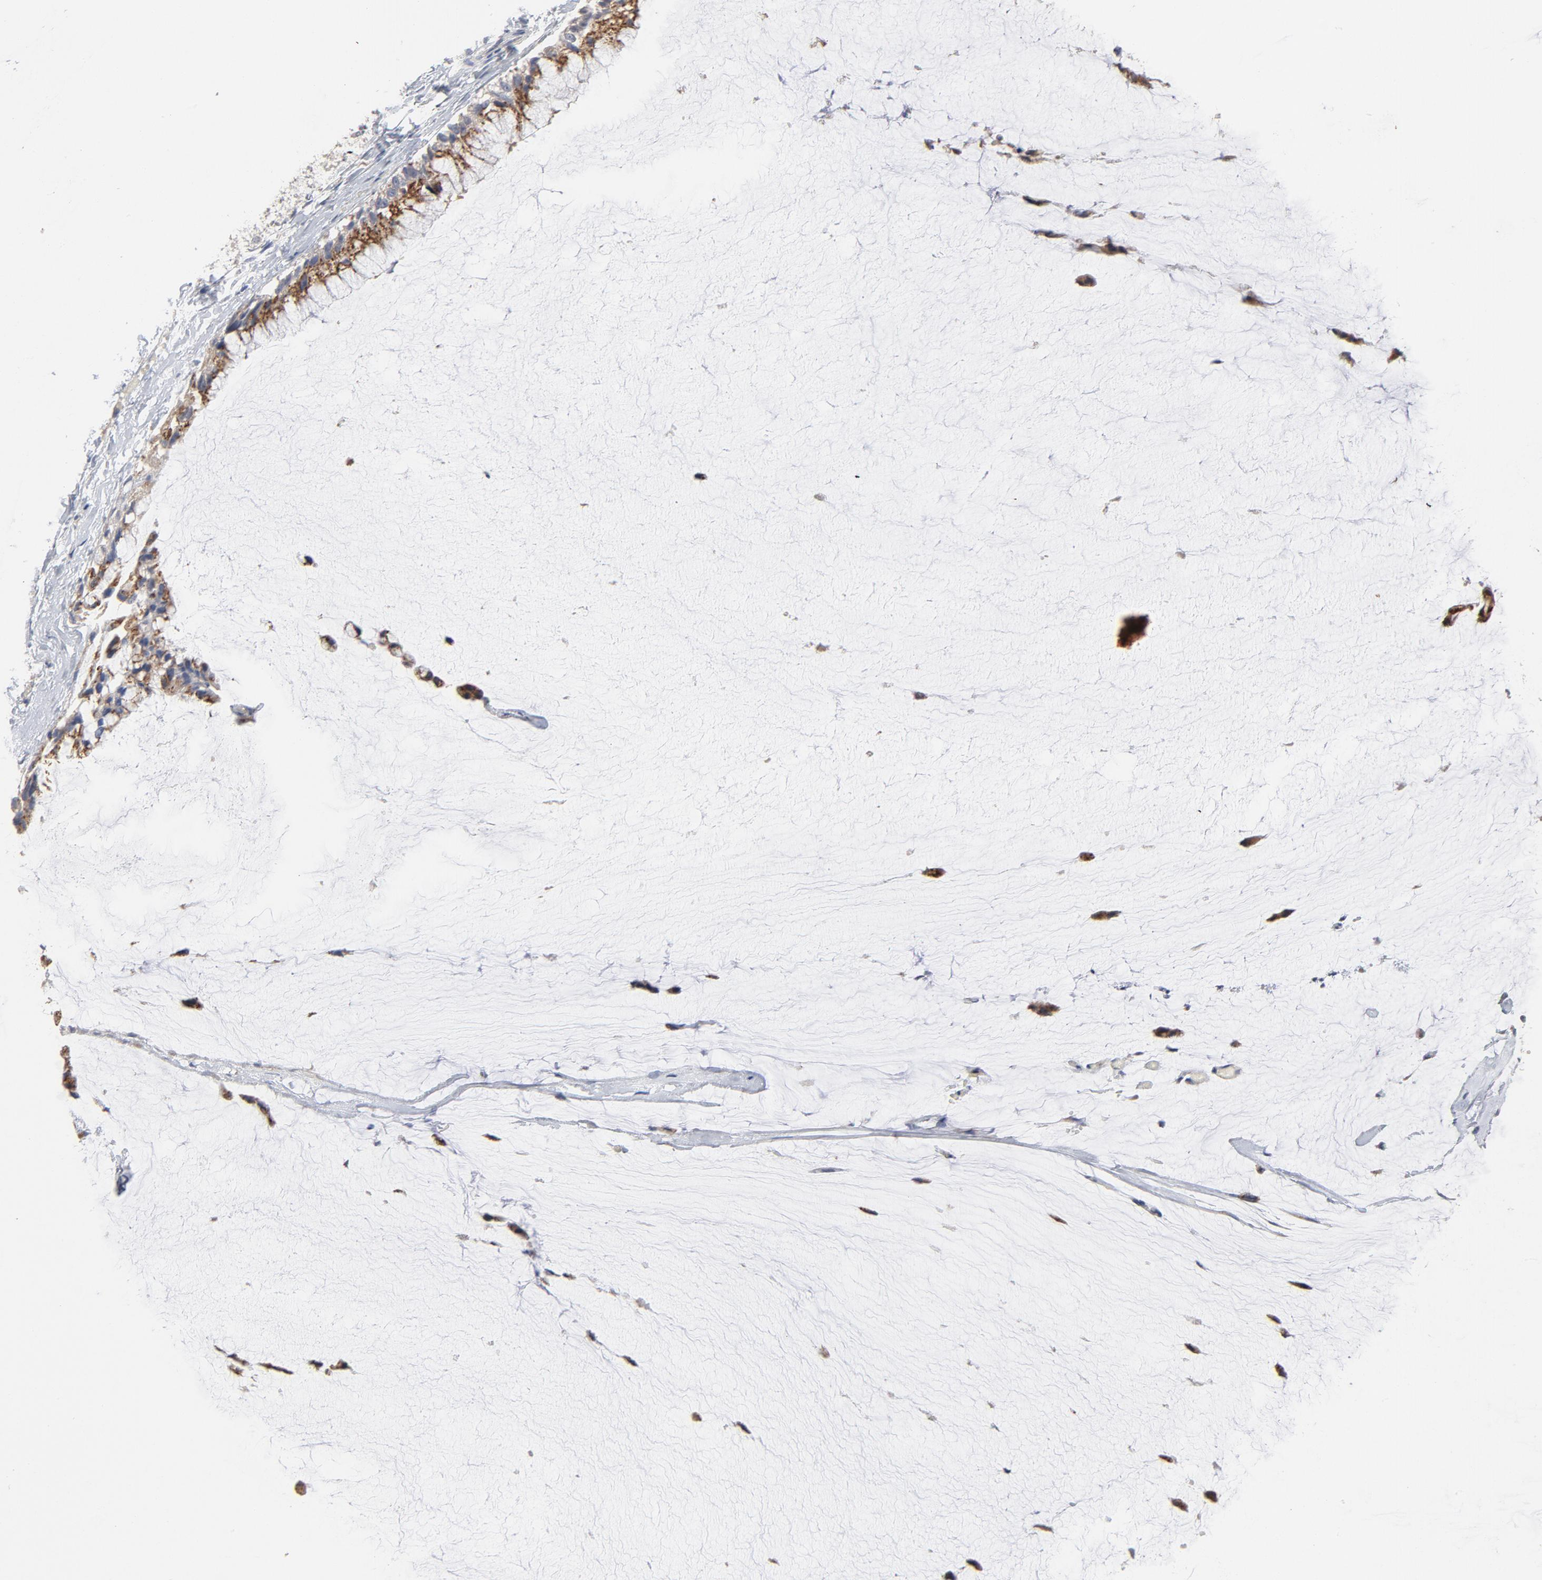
{"staining": {"intensity": "moderate", "quantity": ">75%", "location": "cytoplasmic/membranous"}, "tissue": "ovarian cancer", "cell_type": "Tumor cells", "image_type": "cancer", "snomed": [{"axis": "morphology", "description": "Cystadenocarcinoma, mucinous, NOS"}, {"axis": "topography", "description": "Ovary"}], "caption": "IHC (DAB) staining of ovarian cancer reveals moderate cytoplasmic/membranous protein staining in approximately >75% of tumor cells.", "gene": "AK7", "patient": {"sex": "female", "age": 39}}